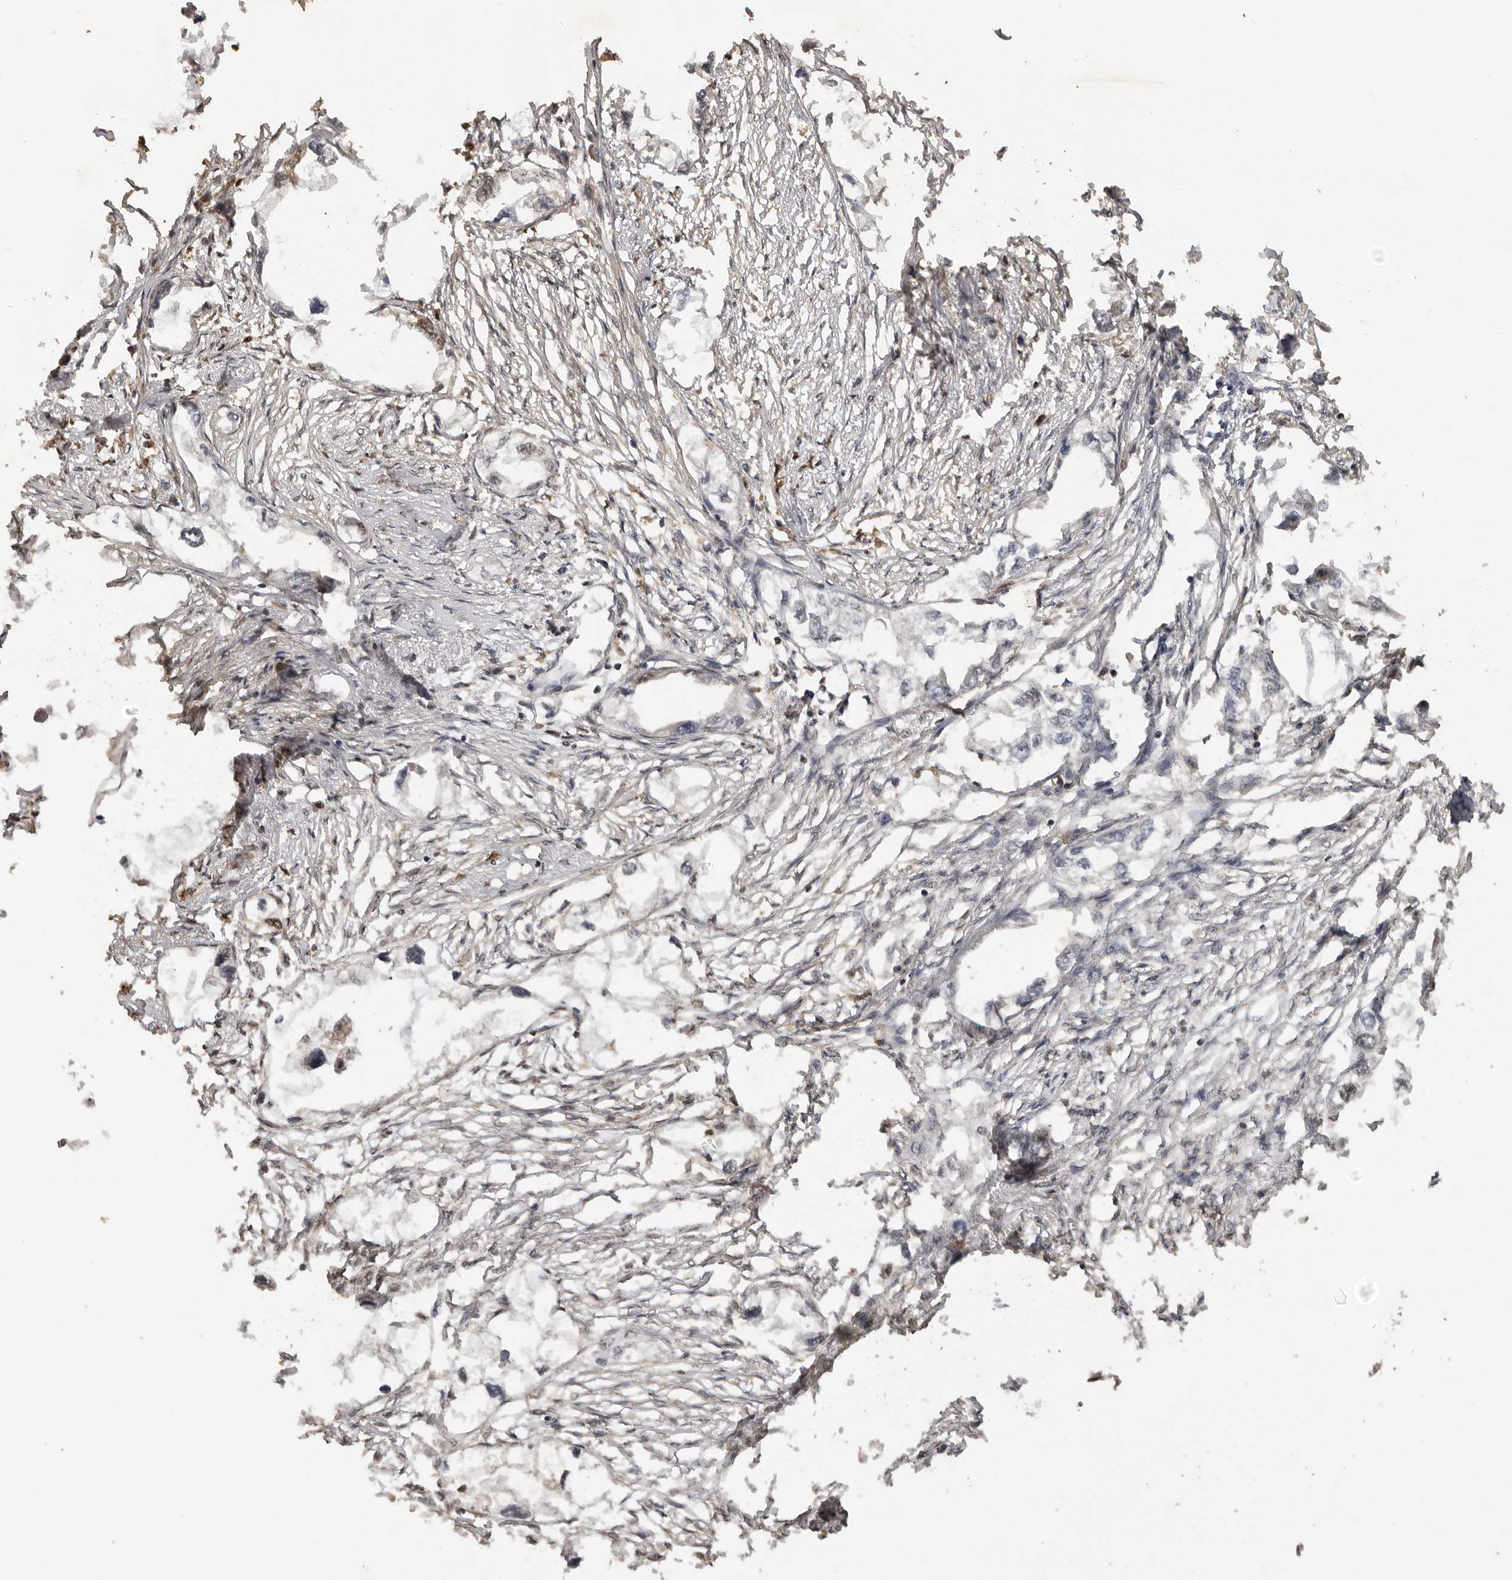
{"staining": {"intensity": "weak", "quantity": "25%-75%", "location": "nuclear"}, "tissue": "endometrial cancer", "cell_type": "Tumor cells", "image_type": "cancer", "snomed": [{"axis": "morphology", "description": "Adenocarcinoma, NOS"}, {"axis": "morphology", "description": "Adenocarcinoma, metastatic, NOS"}, {"axis": "topography", "description": "Adipose tissue"}, {"axis": "topography", "description": "Endometrium"}], "caption": "Endometrial cancer (metastatic adenocarcinoma) stained with immunohistochemistry (IHC) reveals weak nuclear staining in about 25%-75% of tumor cells.", "gene": "KIF2B", "patient": {"sex": "female", "age": 67}}